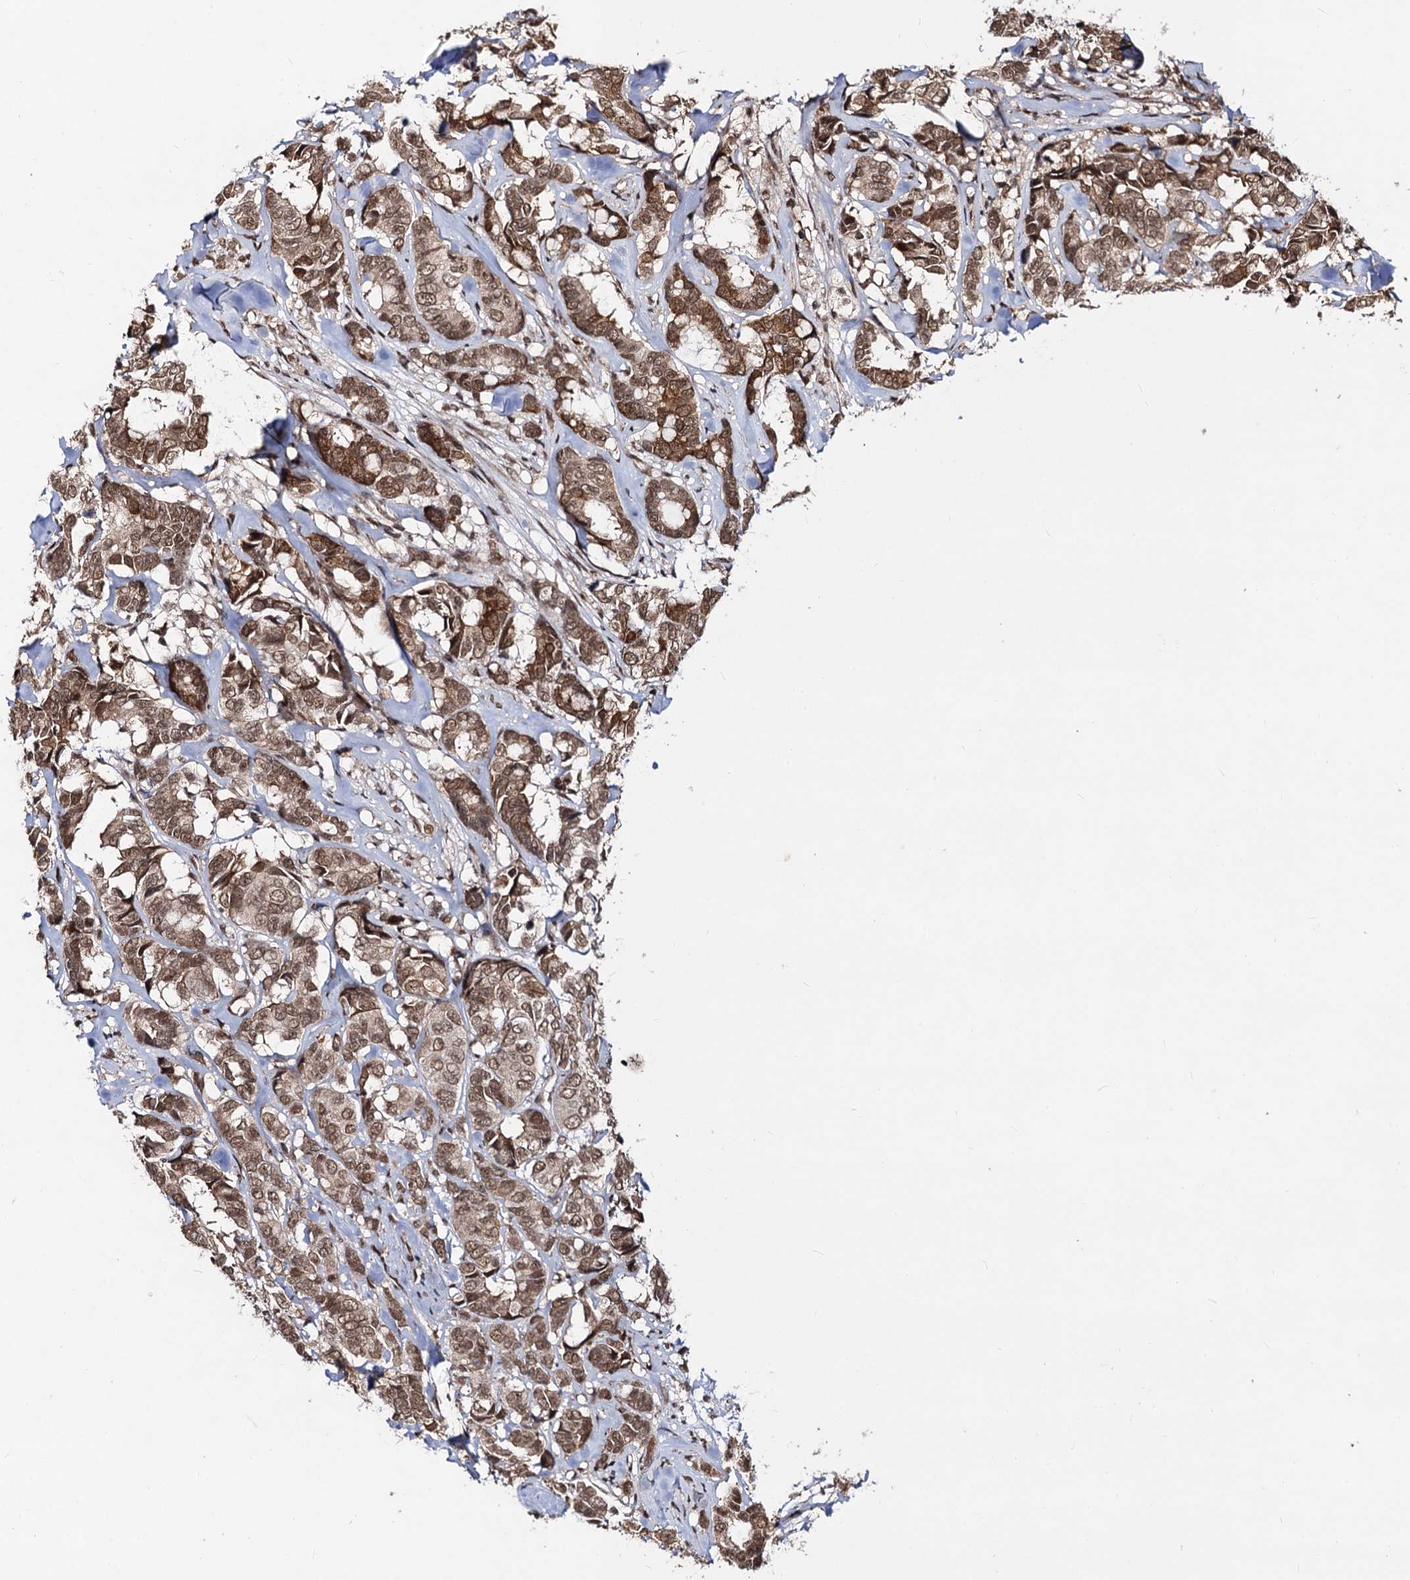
{"staining": {"intensity": "moderate", "quantity": ">75%", "location": "cytoplasmic/membranous,nuclear"}, "tissue": "breast cancer", "cell_type": "Tumor cells", "image_type": "cancer", "snomed": [{"axis": "morphology", "description": "Duct carcinoma"}, {"axis": "topography", "description": "Breast"}], "caption": "Immunohistochemistry (IHC) of human intraductal carcinoma (breast) displays medium levels of moderate cytoplasmic/membranous and nuclear expression in about >75% of tumor cells.", "gene": "SFSWAP", "patient": {"sex": "female", "age": 87}}